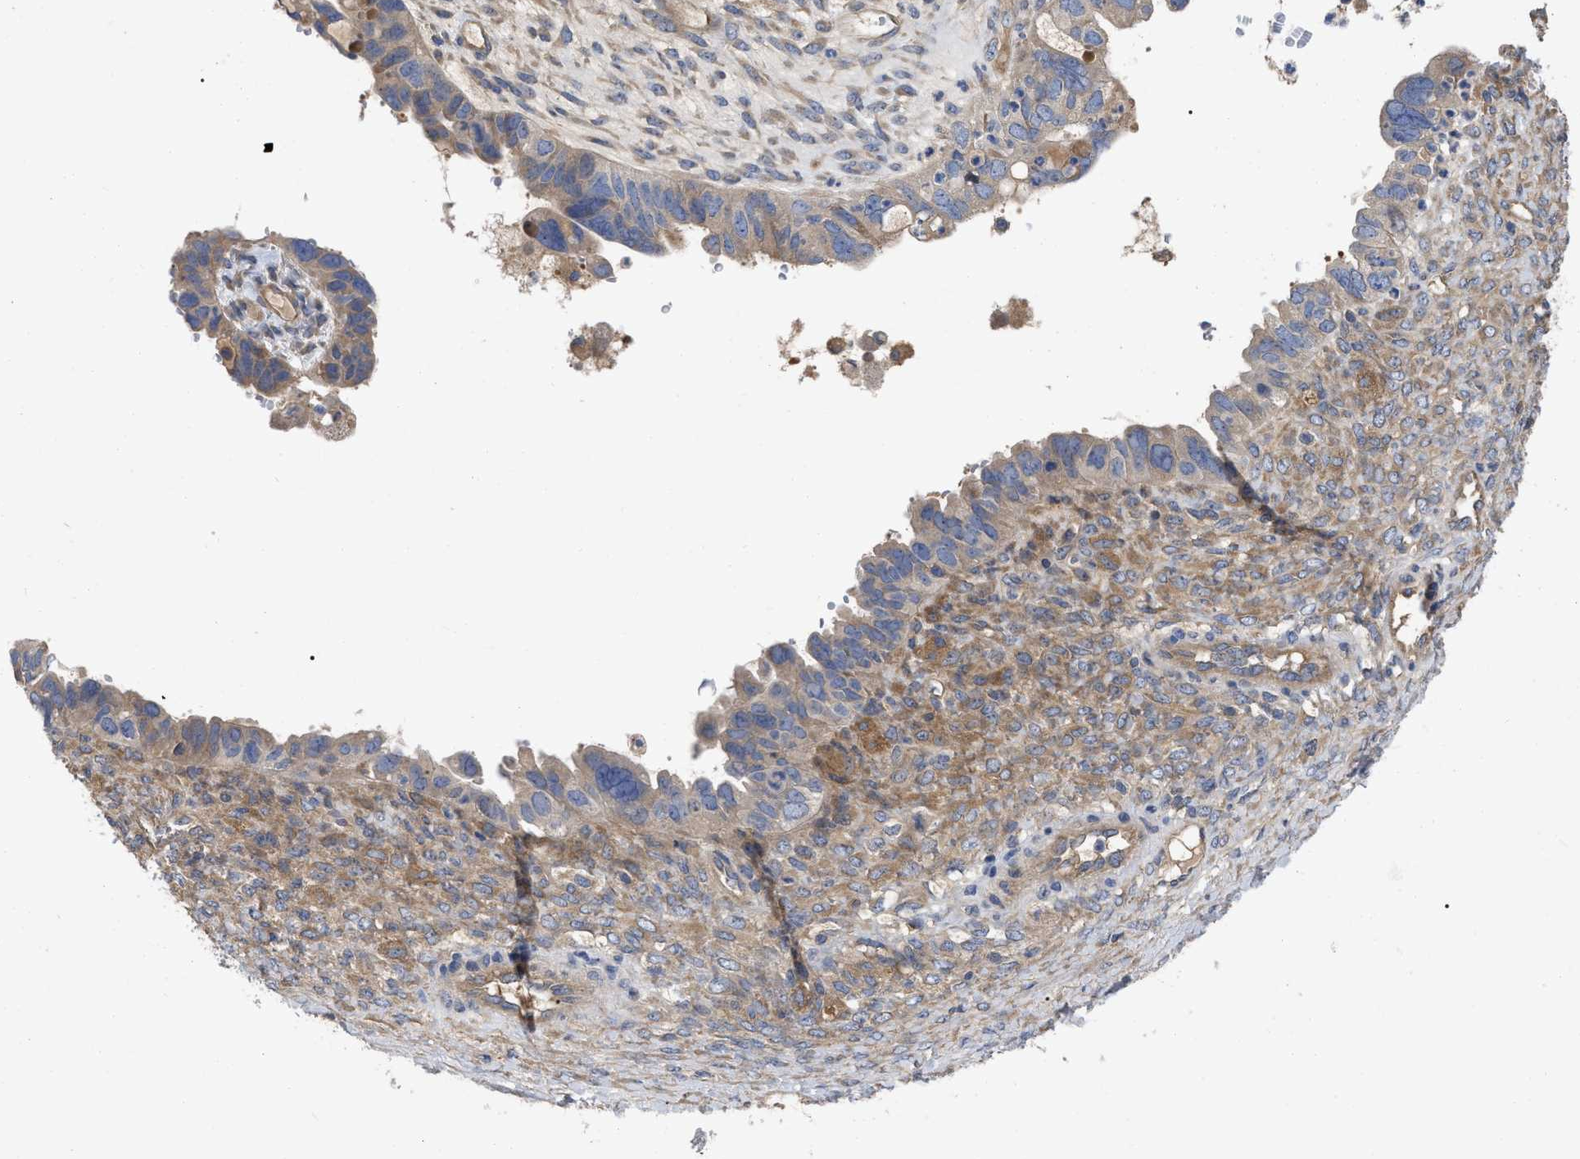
{"staining": {"intensity": "weak", "quantity": ">75%", "location": "cytoplasmic/membranous"}, "tissue": "ovarian cancer", "cell_type": "Tumor cells", "image_type": "cancer", "snomed": [{"axis": "morphology", "description": "Cystadenocarcinoma, serous, NOS"}, {"axis": "topography", "description": "Ovary"}], "caption": "Immunohistochemistry micrograph of neoplastic tissue: serous cystadenocarcinoma (ovarian) stained using immunohistochemistry (IHC) demonstrates low levels of weak protein expression localized specifically in the cytoplasmic/membranous of tumor cells, appearing as a cytoplasmic/membranous brown color.", "gene": "RAP1GDS1", "patient": {"sex": "female", "age": 79}}